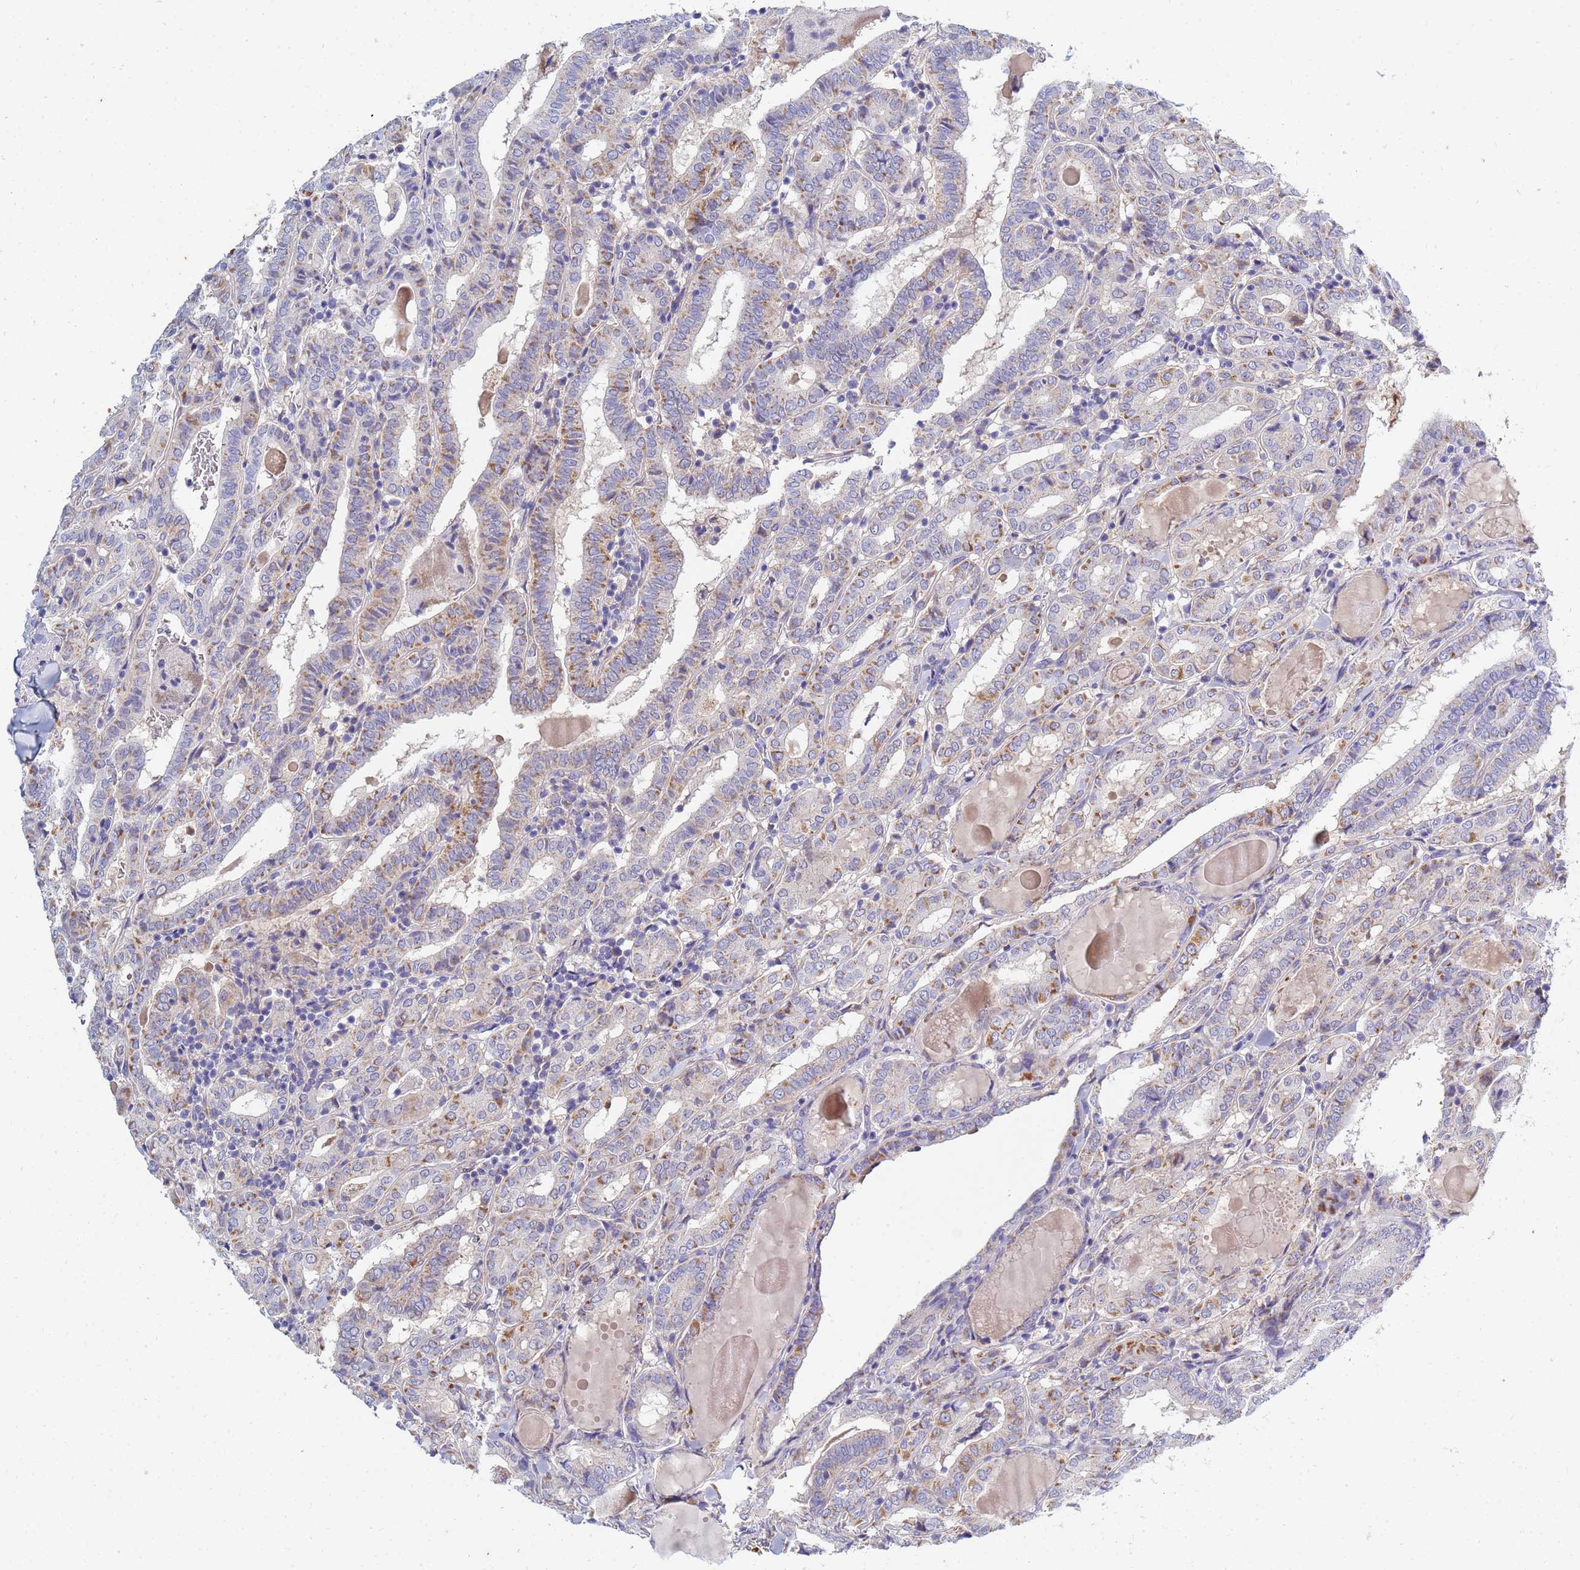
{"staining": {"intensity": "moderate", "quantity": "25%-75%", "location": "cytoplasmic/membranous"}, "tissue": "thyroid cancer", "cell_type": "Tumor cells", "image_type": "cancer", "snomed": [{"axis": "morphology", "description": "Papillary adenocarcinoma, NOS"}, {"axis": "topography", "description": "Thyroid gland"}], "caption": "Thyroid papillary adenocarcinoma stained with a protein marker shows moderate staining in tumor cells.", "gene": "SDR39U1", "patient": {"sex": "female", "age": 72}}